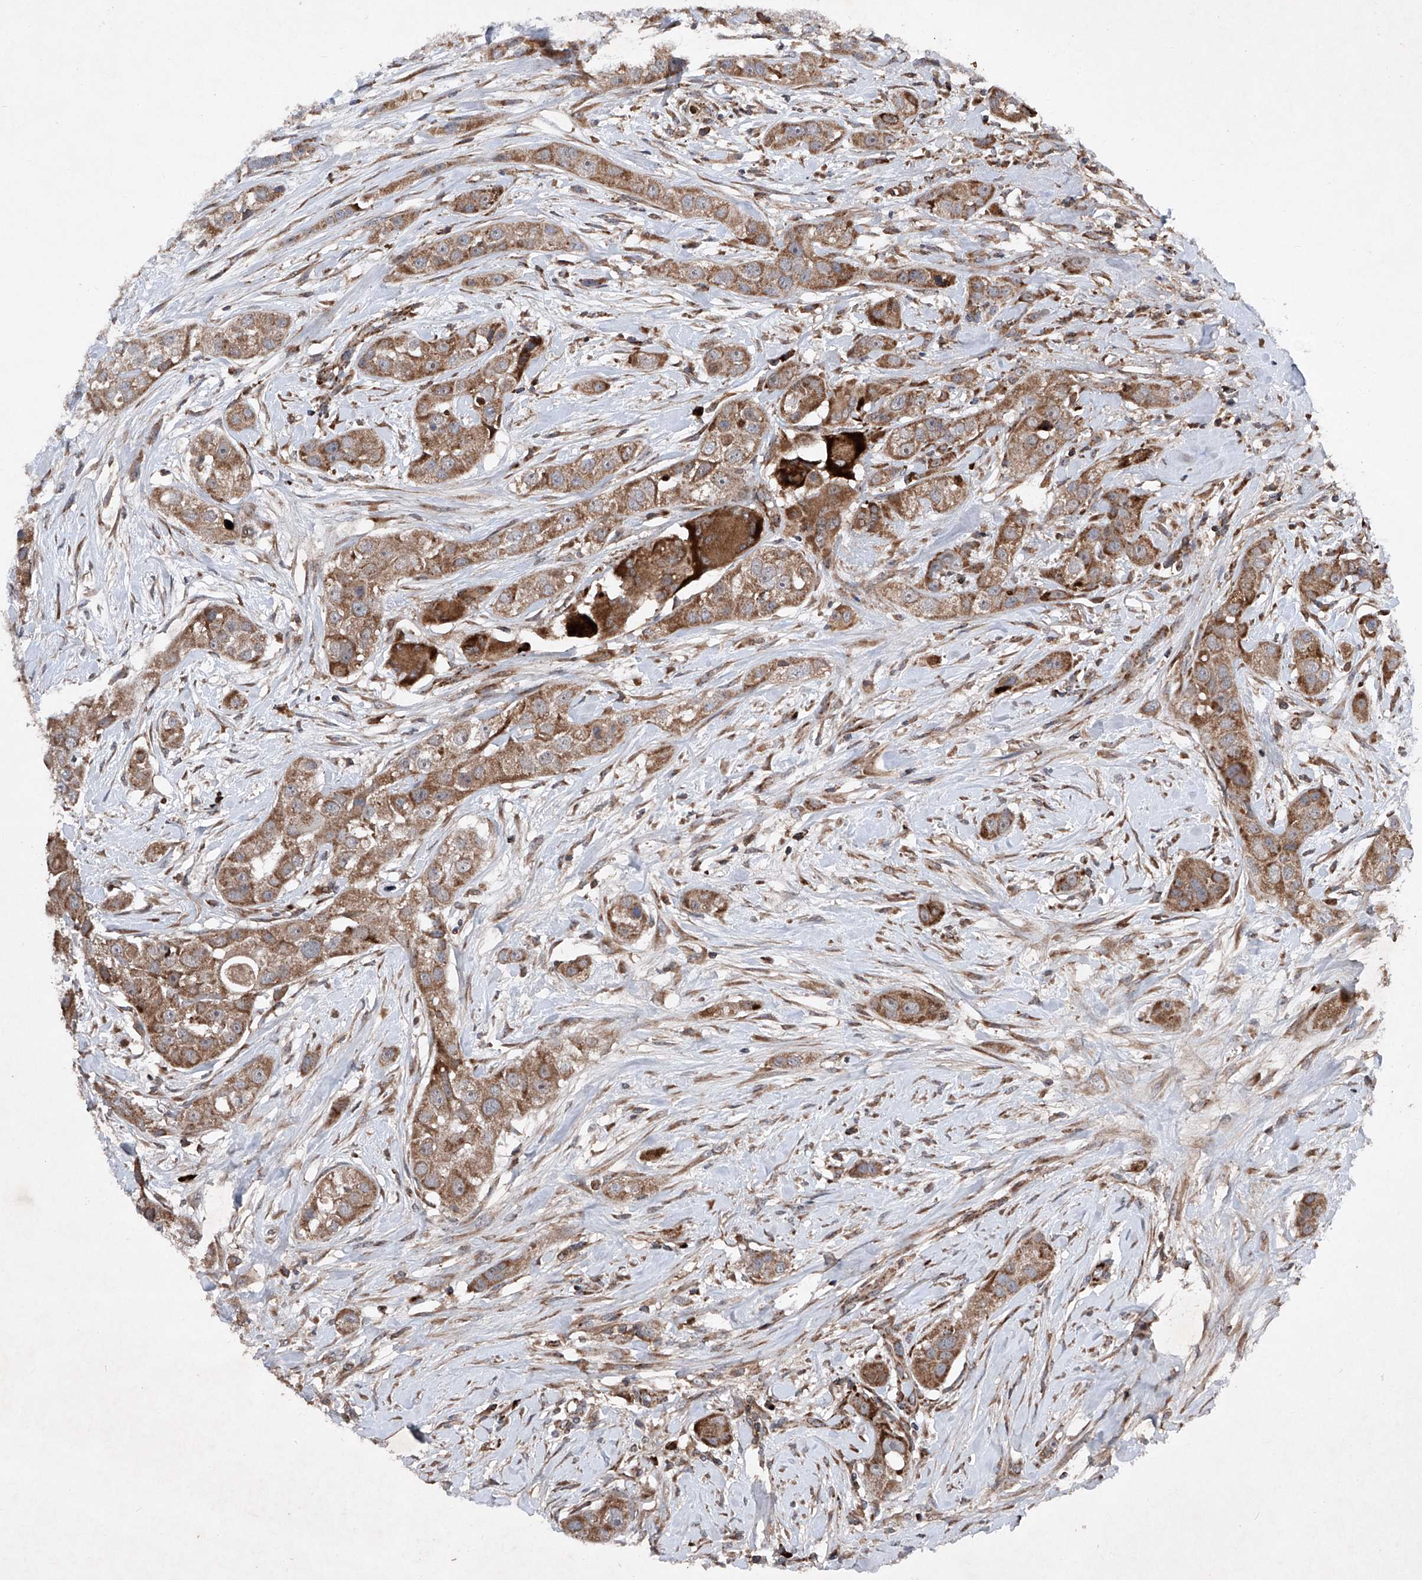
{"staining": {"intensity": "moderate", "quantity": ">75%", "location": "cytoplasmic/membranous"}, "tissue": "head and neck cancer", "cell_type": "Tumor cells", "image_type": "cancer", "snomed": [{"axis": "morphology", "description": "Normal tissue, NOS"}, {"axis": "morphology", "description": "Squamous cell carcinoma, NOS"}, {"axis": "topography", "description": "Skeletal muscle"}, {"axis": "topography", "description": "Head-Neck"}], "caption": "Squamous cell carcinoma (head and neck) stained for a protein (brown) displays moderate cytoplasmic/membranous positive expression in about >75% of tumor cells.", "gene": "DAD1", "patient": {"sex": "male", "age": 51}}